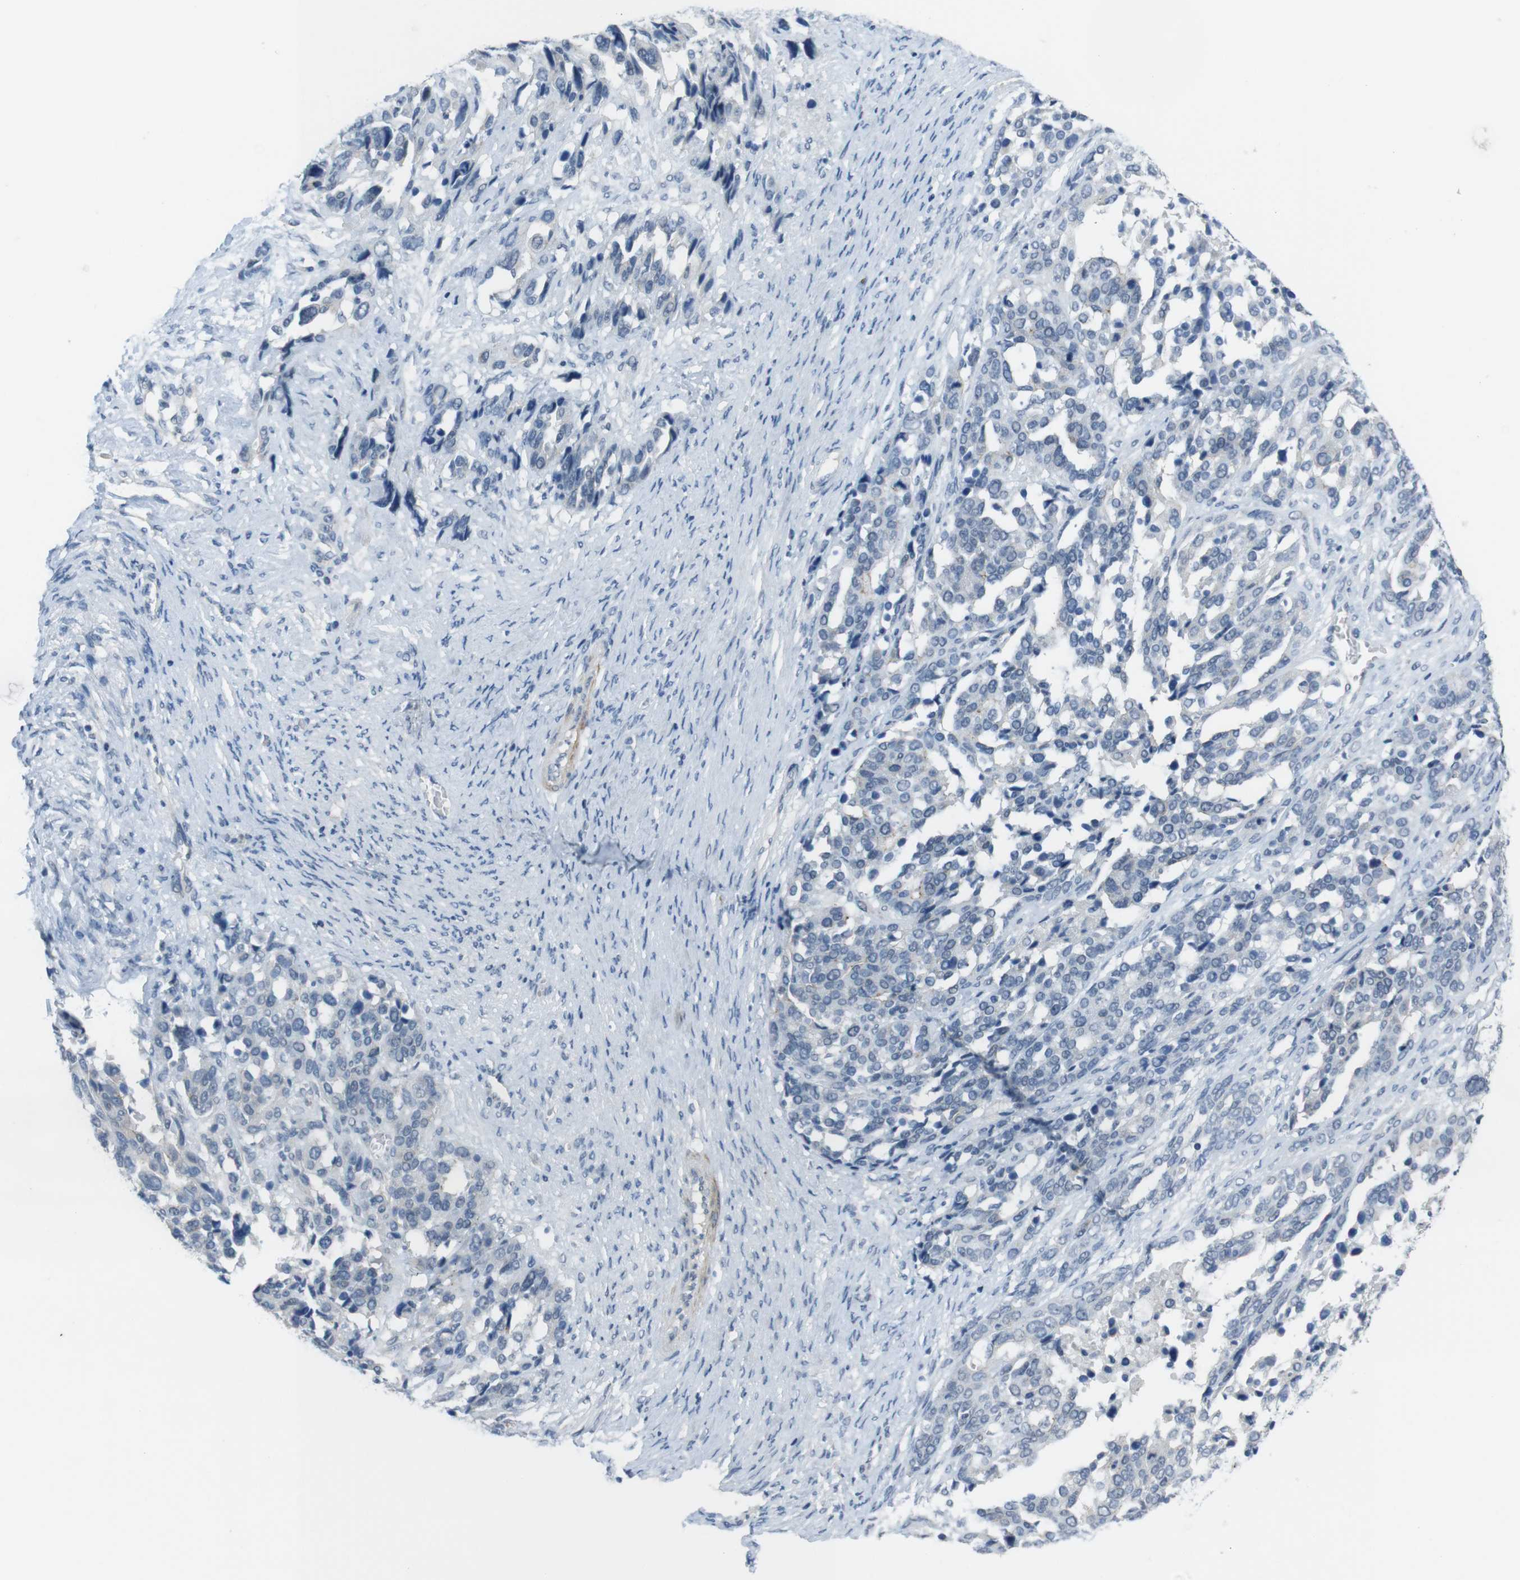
{"staining": {"intensity": "negative", "quantity": "none", "location": "none"}, "tissue": "ovarian cancer", "cell_type": "Tumor cells", "image_type": "cancer", "snomed": [{"axis": "morphology", "description": "Cystadenocarcinoma, serous, NOS"}, {"axis": "topography", "description": "Ovary"}], "caption": "Tumor cells are negative for protein expression in human ovarian serous cystadenocarcinoma.", "gene": "HRH2", "patient": {"sex": "female", "age": 44}}